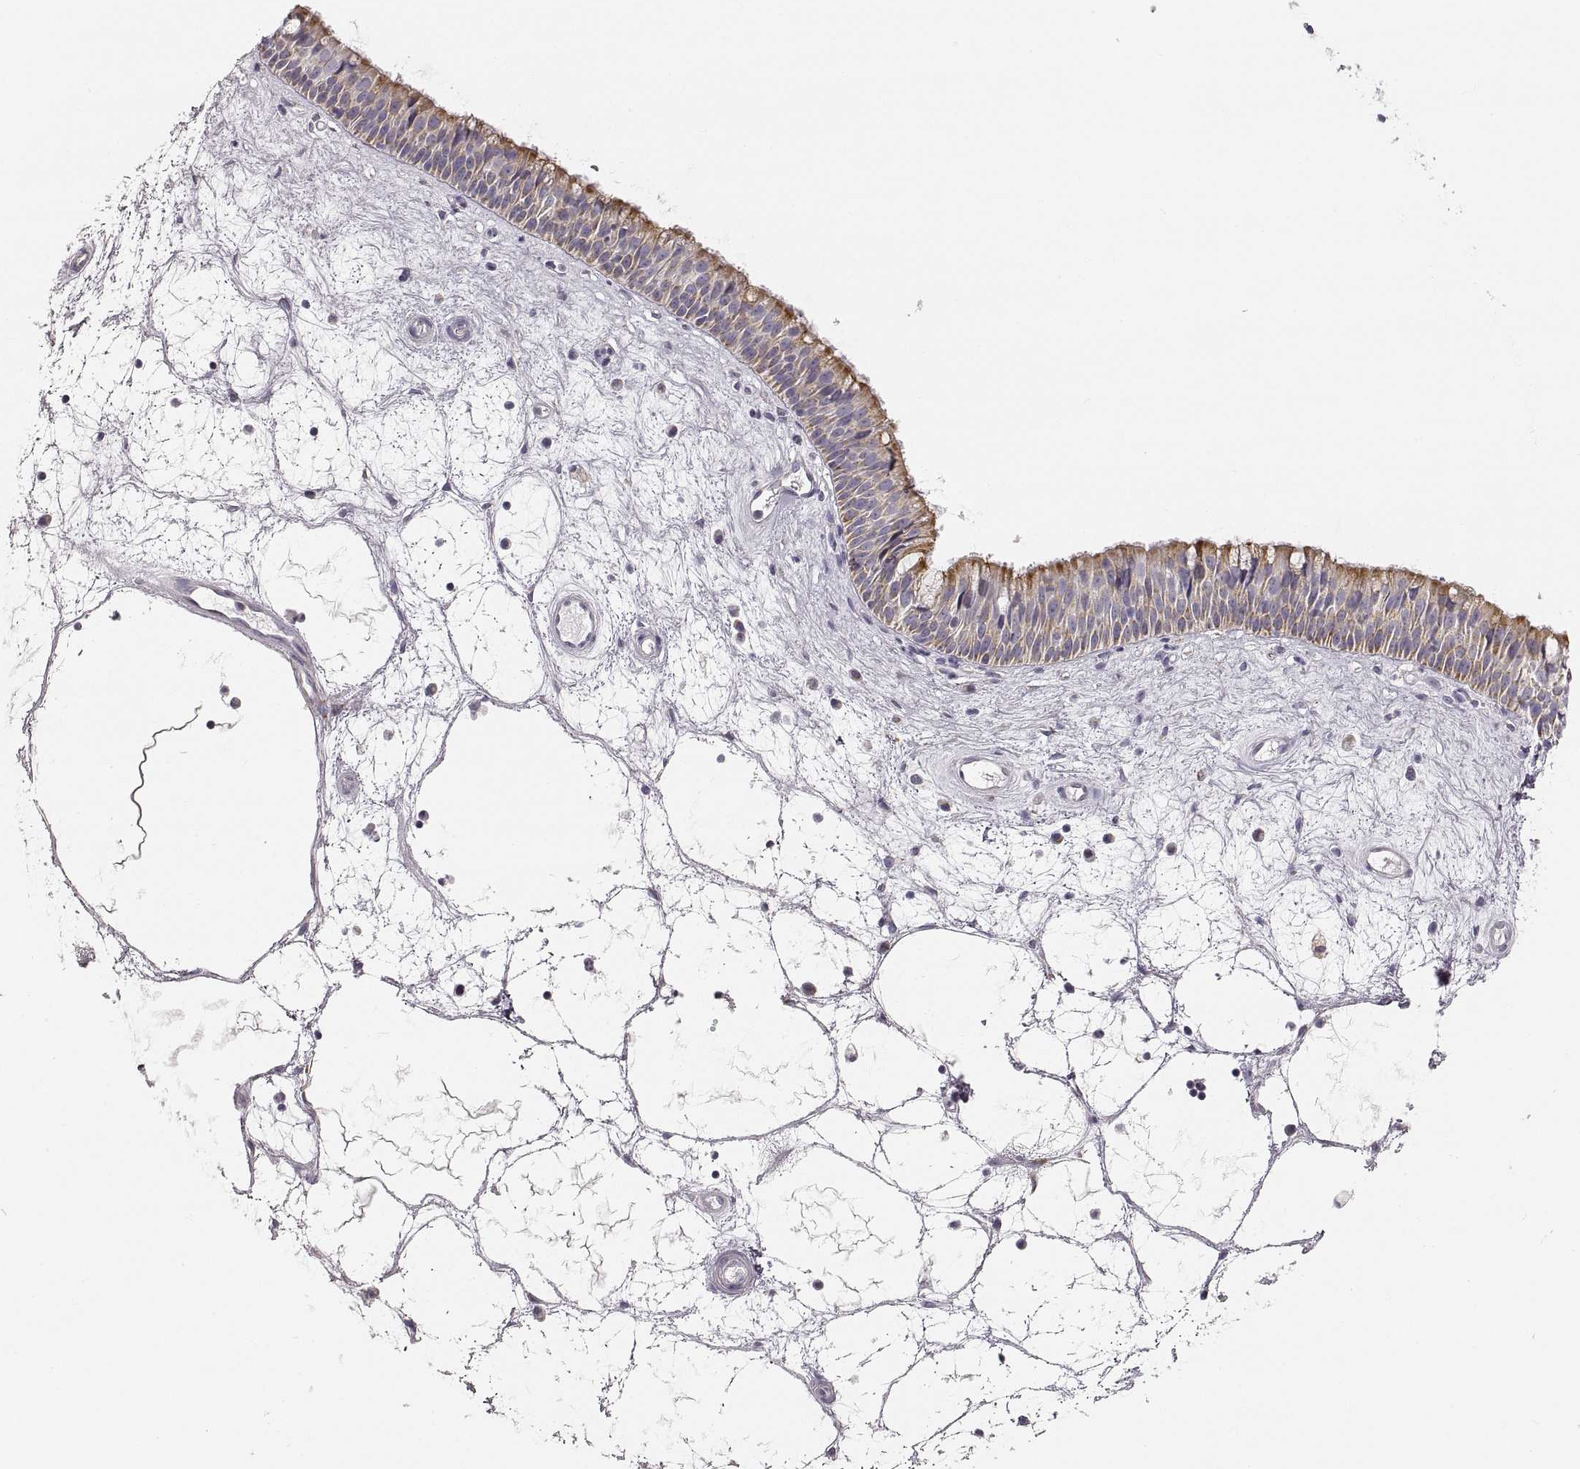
{"staining": {"intensity": "moderate", "quantity": "25%-75%", "location": "cytoplasmic/membranous"}, "tissue": "nasopharynx", "cell_type": "Respiratory epithelial cells", "image_type": "normal", "snomed": [{"axis": "morphology", "description": "Normal tissue, NOS"}, {"axis": "topography", "description": "Nasopharynx"}], "caption": "Normal nasopharynx was stained to show a protein in brown. There is medium levels of moderate cytoplasmic/membranous positivity in approximately 25%-75% of respiratory epithelial cells.", "gene": "RDH13", "patient": {"sex": "male", "age": 69}}